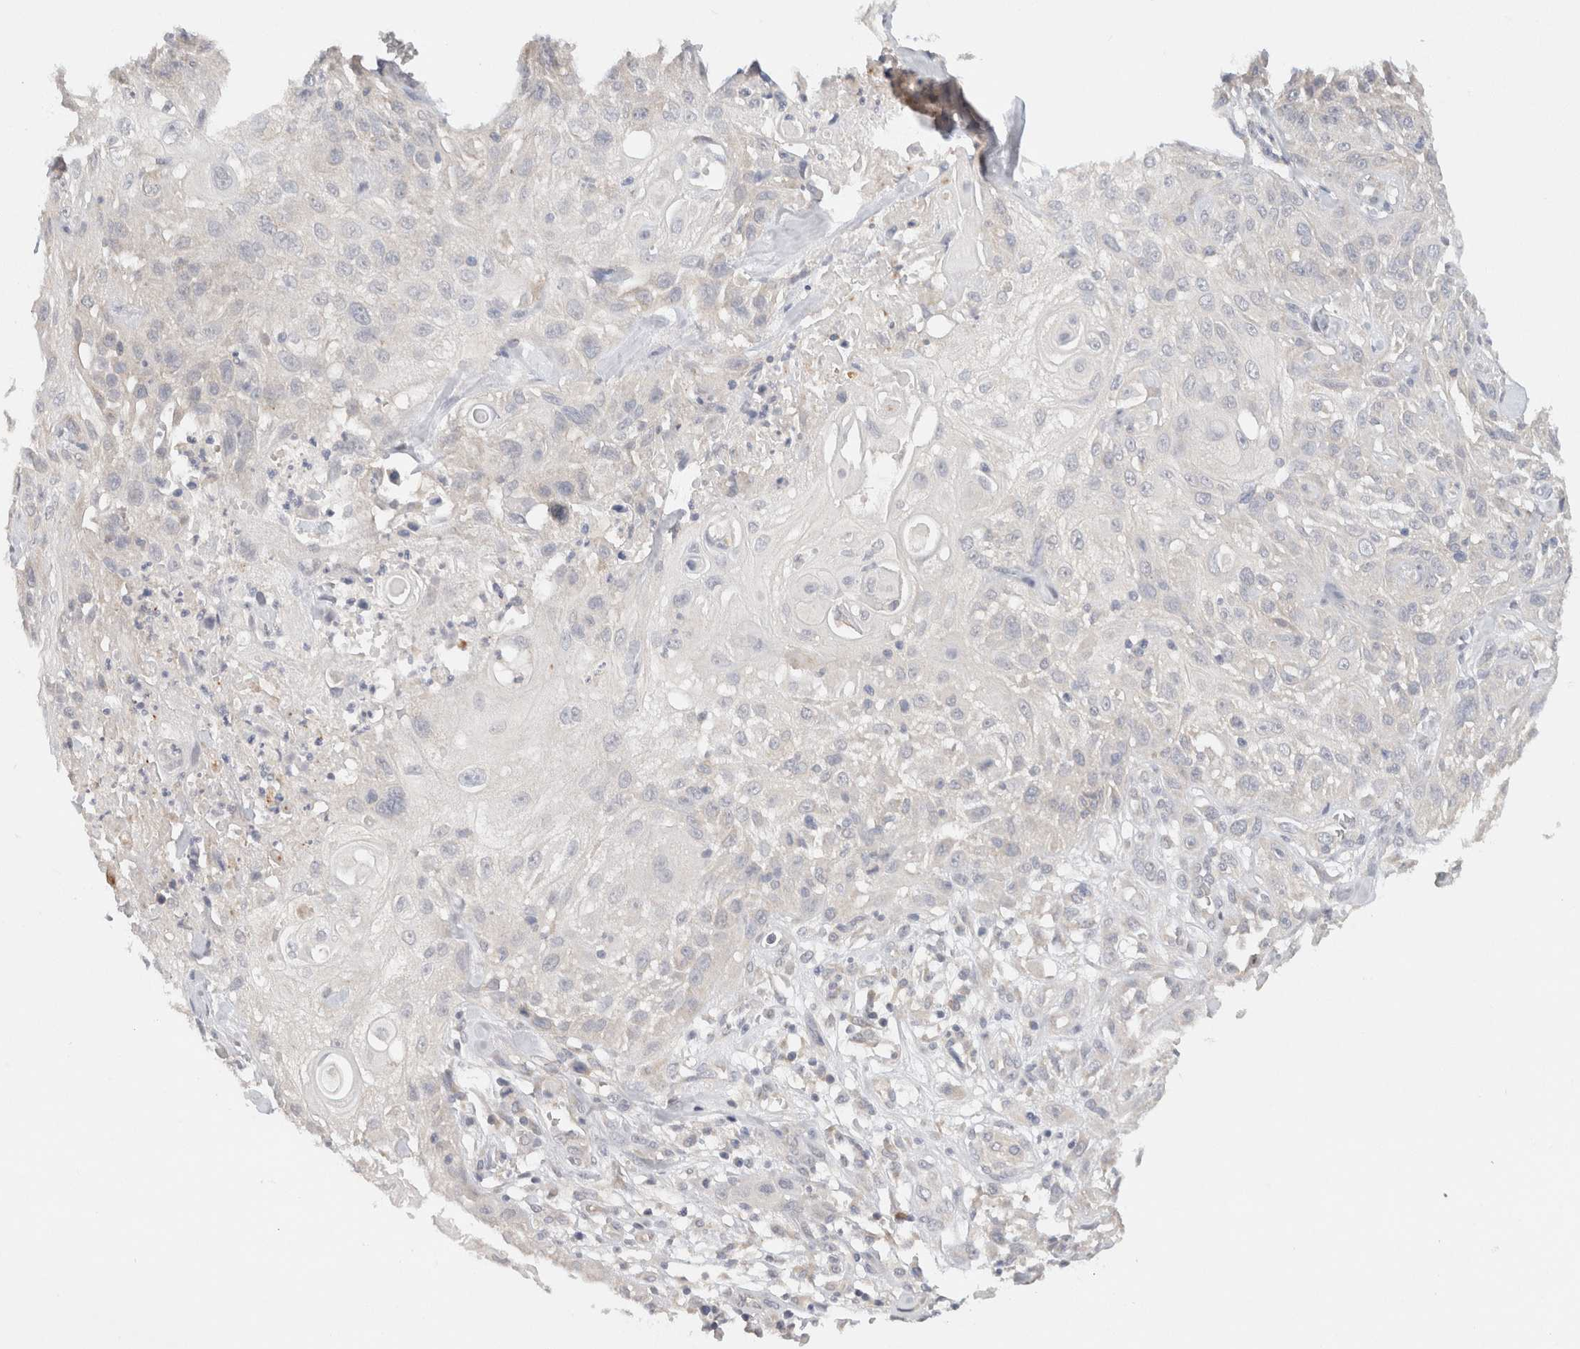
{"staining": {"intensity": "negative", "quantity": "none", "location": "none"}, "tissue": "skin cancer", "cell_type": "Tumor cells", "image_type": "cancer", "snomed": [{"axis": "morphology", "description": "Squamous cell carcinoma, NOS"}, {"axis": "topography", "description": "Skin"}], "caption": "High magnification brightfield microscopy of skin cancer (squamous cell carcinoma) stained with DAB (brown) and counterstained with hematoxylin (blue): tumor cells show no significant expression.", "gene": "CHRM4", "patient": {"sex": "male", "age": 75}}